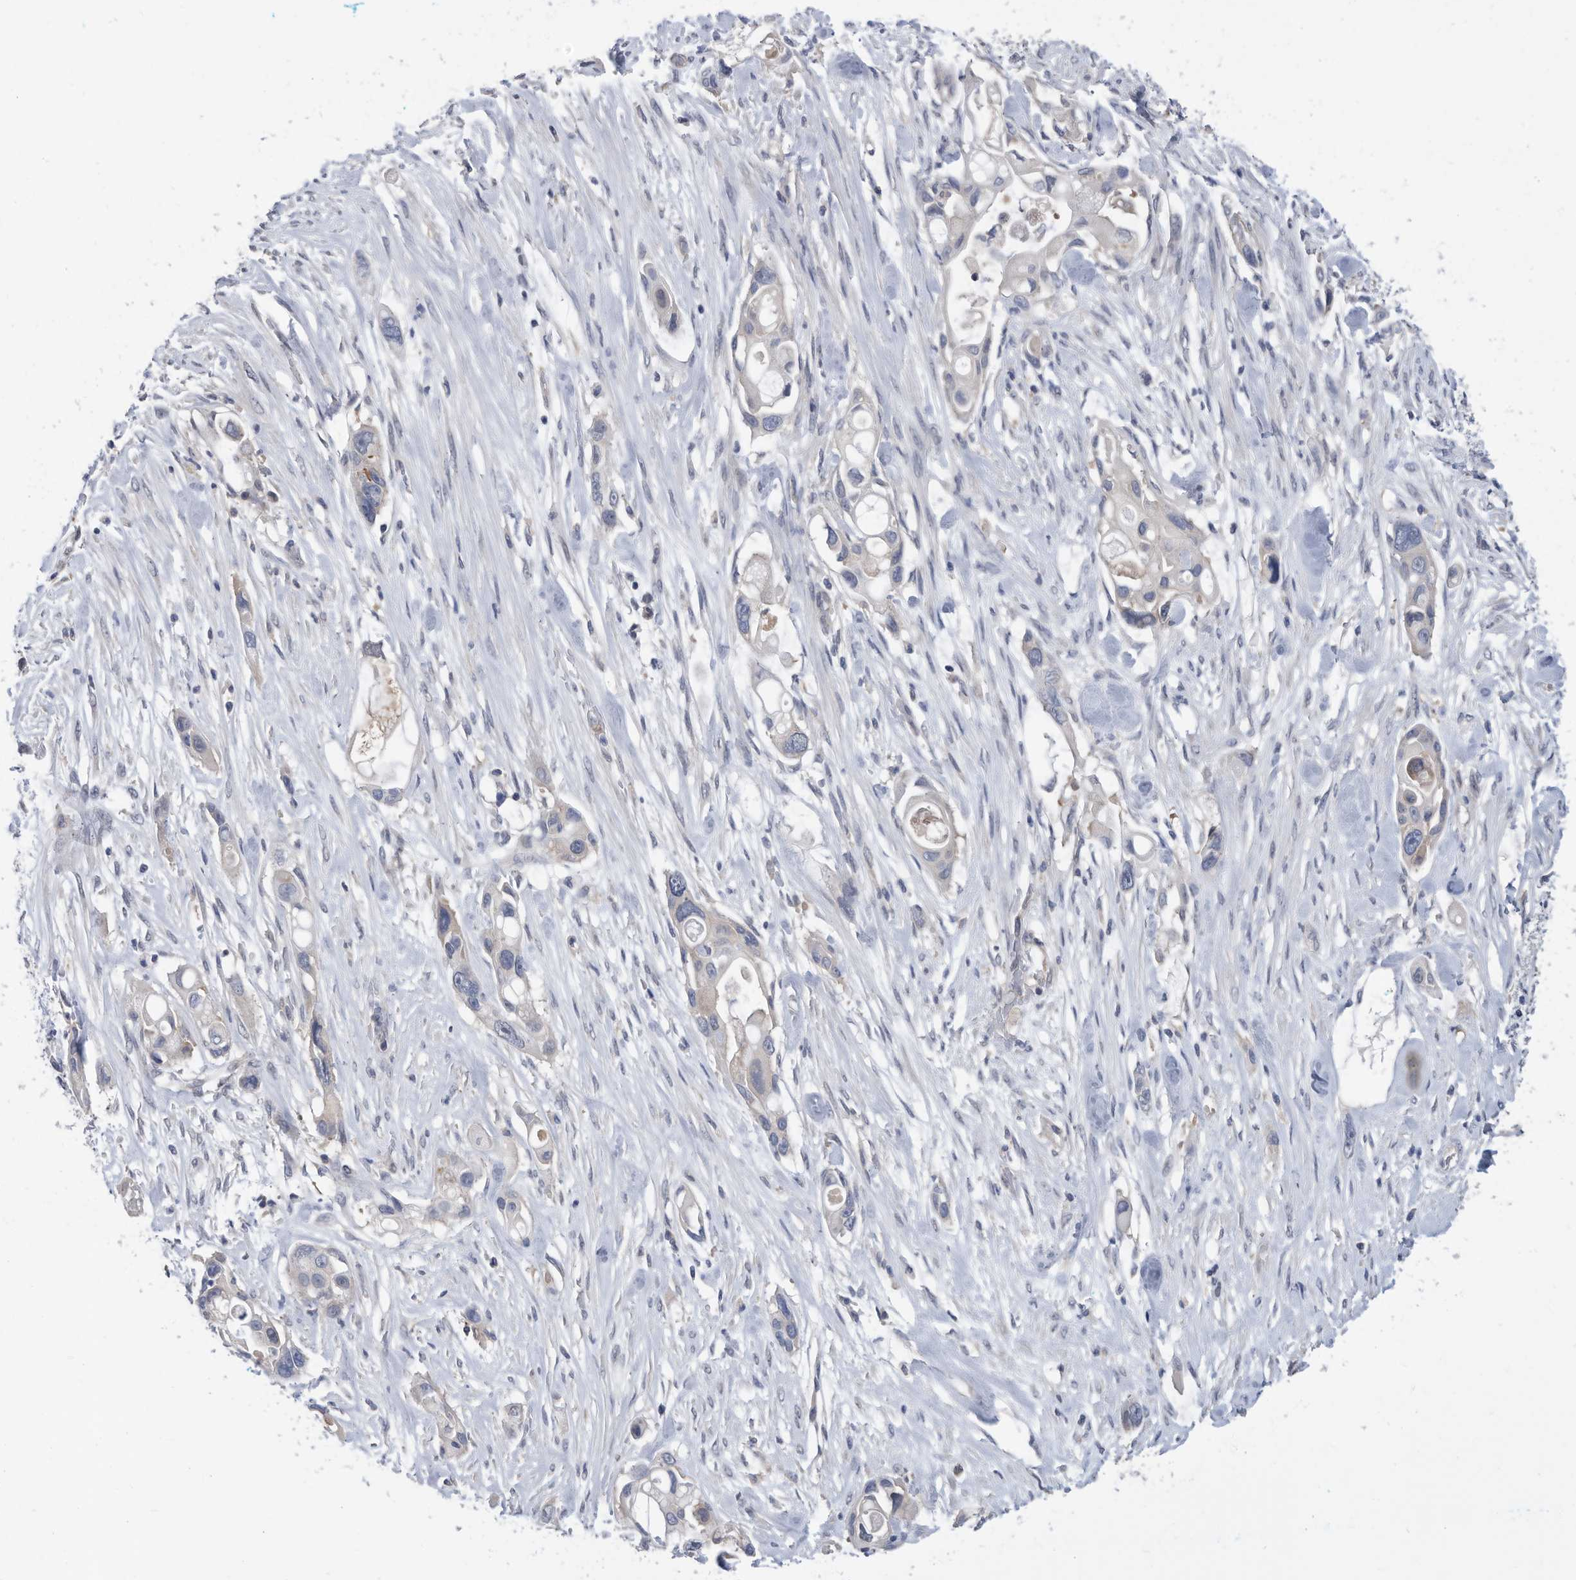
{"staining": {"intensity": "negative", "quantity": "none", "location": "none"}, "tissue": "pancreatic cancer", "cell_type": "Tumor cells", "image_type": "cancer", "snomed": [{"axis": "morphology", "description": "Adenocarcinoma, NOS"}, {"axis": "topography", "description": "Pancreas"}], "caption": "Tumor cells show no significant protein expression in pancreatic cancer.", "gene": "CCT4", "patient": {"sex": "female", "age": 60}}